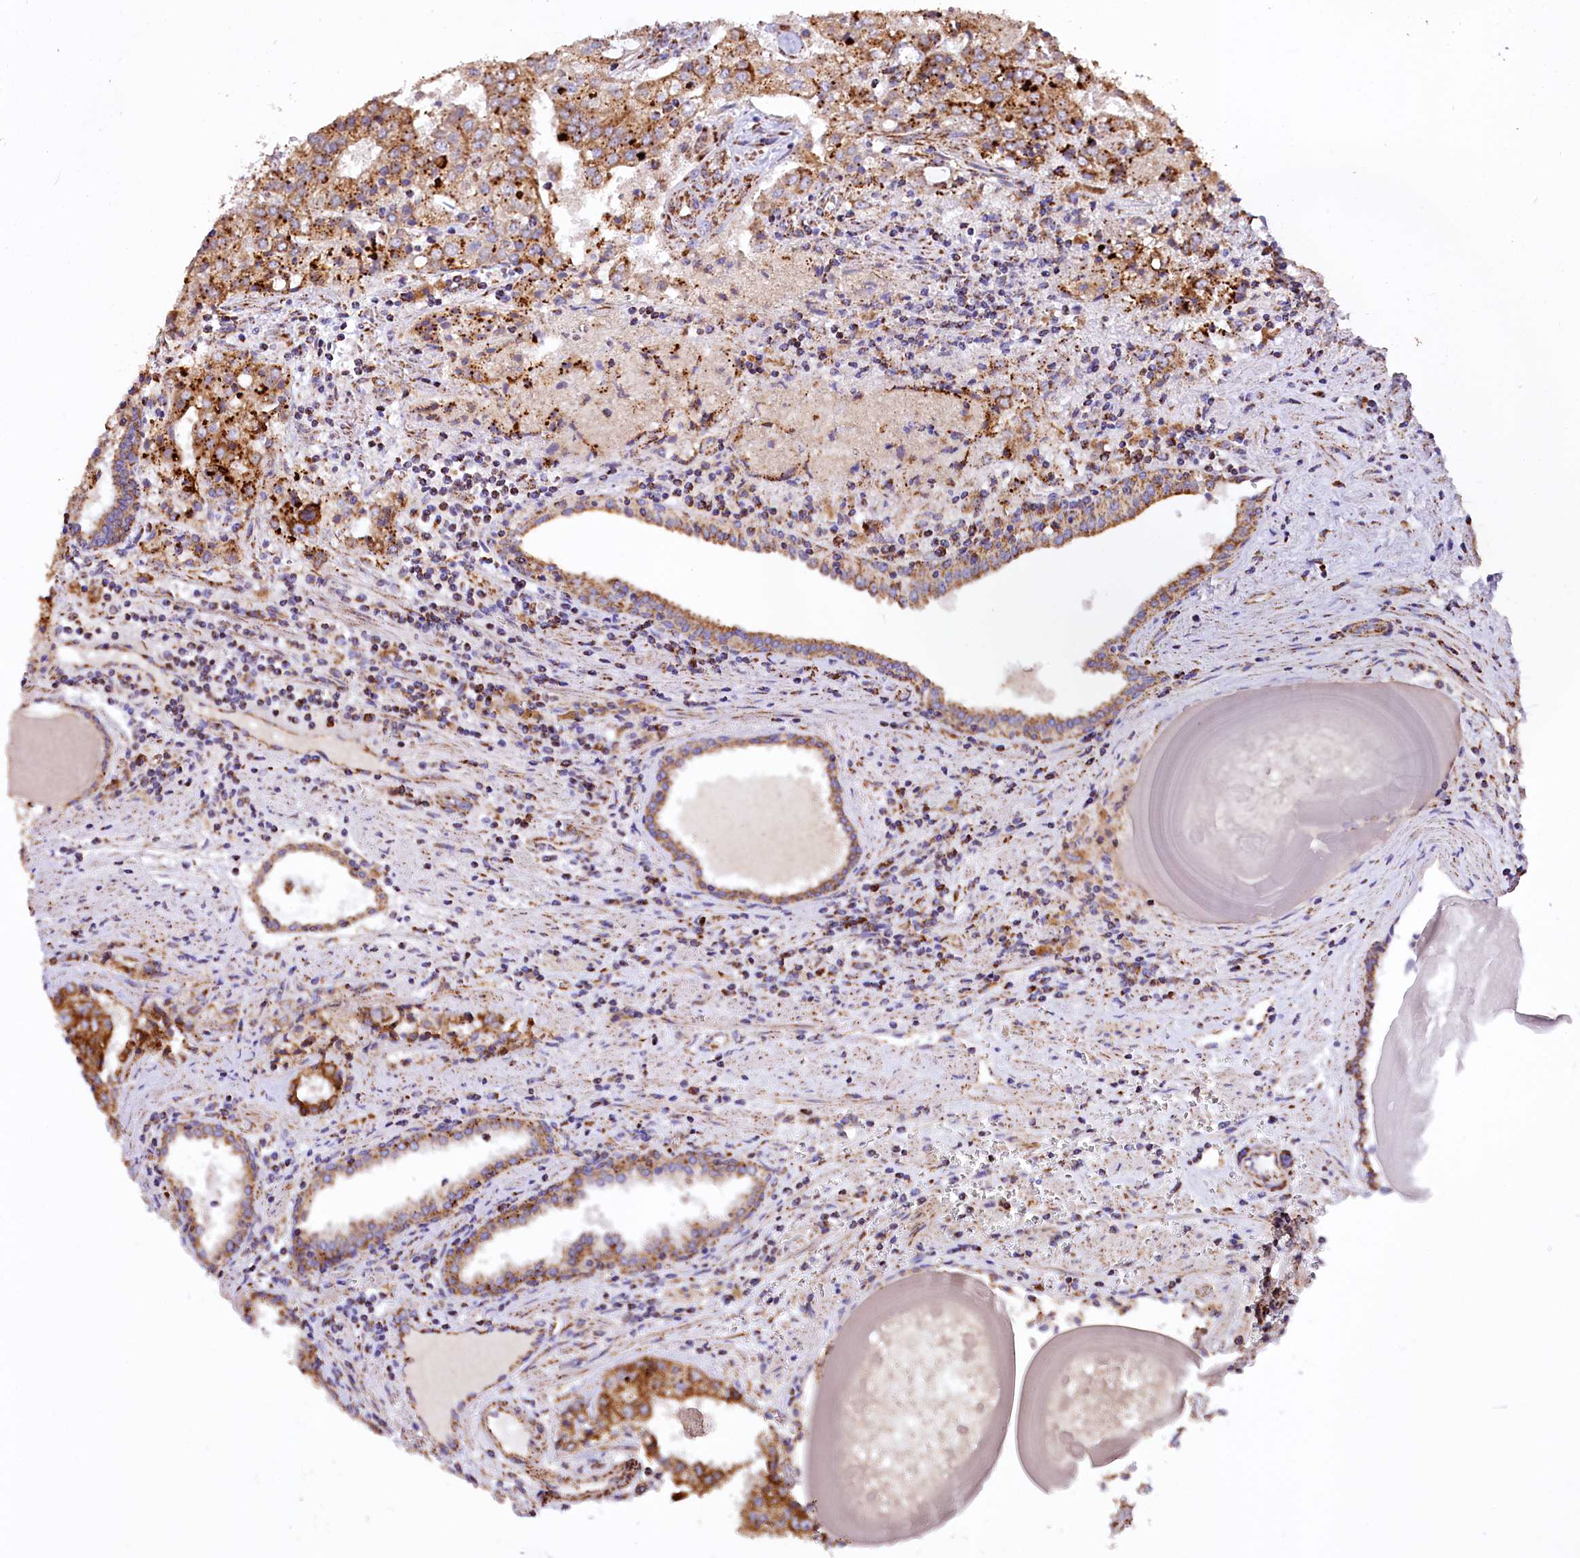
{"staining": {"intensity": "strong", "quantity": ">75%", "location": "cytoplasmic/membranous"}, "tissue": "prostate cancer", "cell_type": "Tumor cells", "image_type": "cancer", "snomed": [{"axis": "morphology", "description": "Adenocarcinoma, High grade"}, {"axis": "topography", "description": "Prostate"}], "caption": "IHC (DAB) staining of prostate cancer displays strong cytoplasmic/membranous protein staining in approximately >75% of tumor cells. (DAB = brown stain, brightfield microscopy at high magnification).", "gene": "APLP2", "patient": {"sex": "male", "age": 68}}